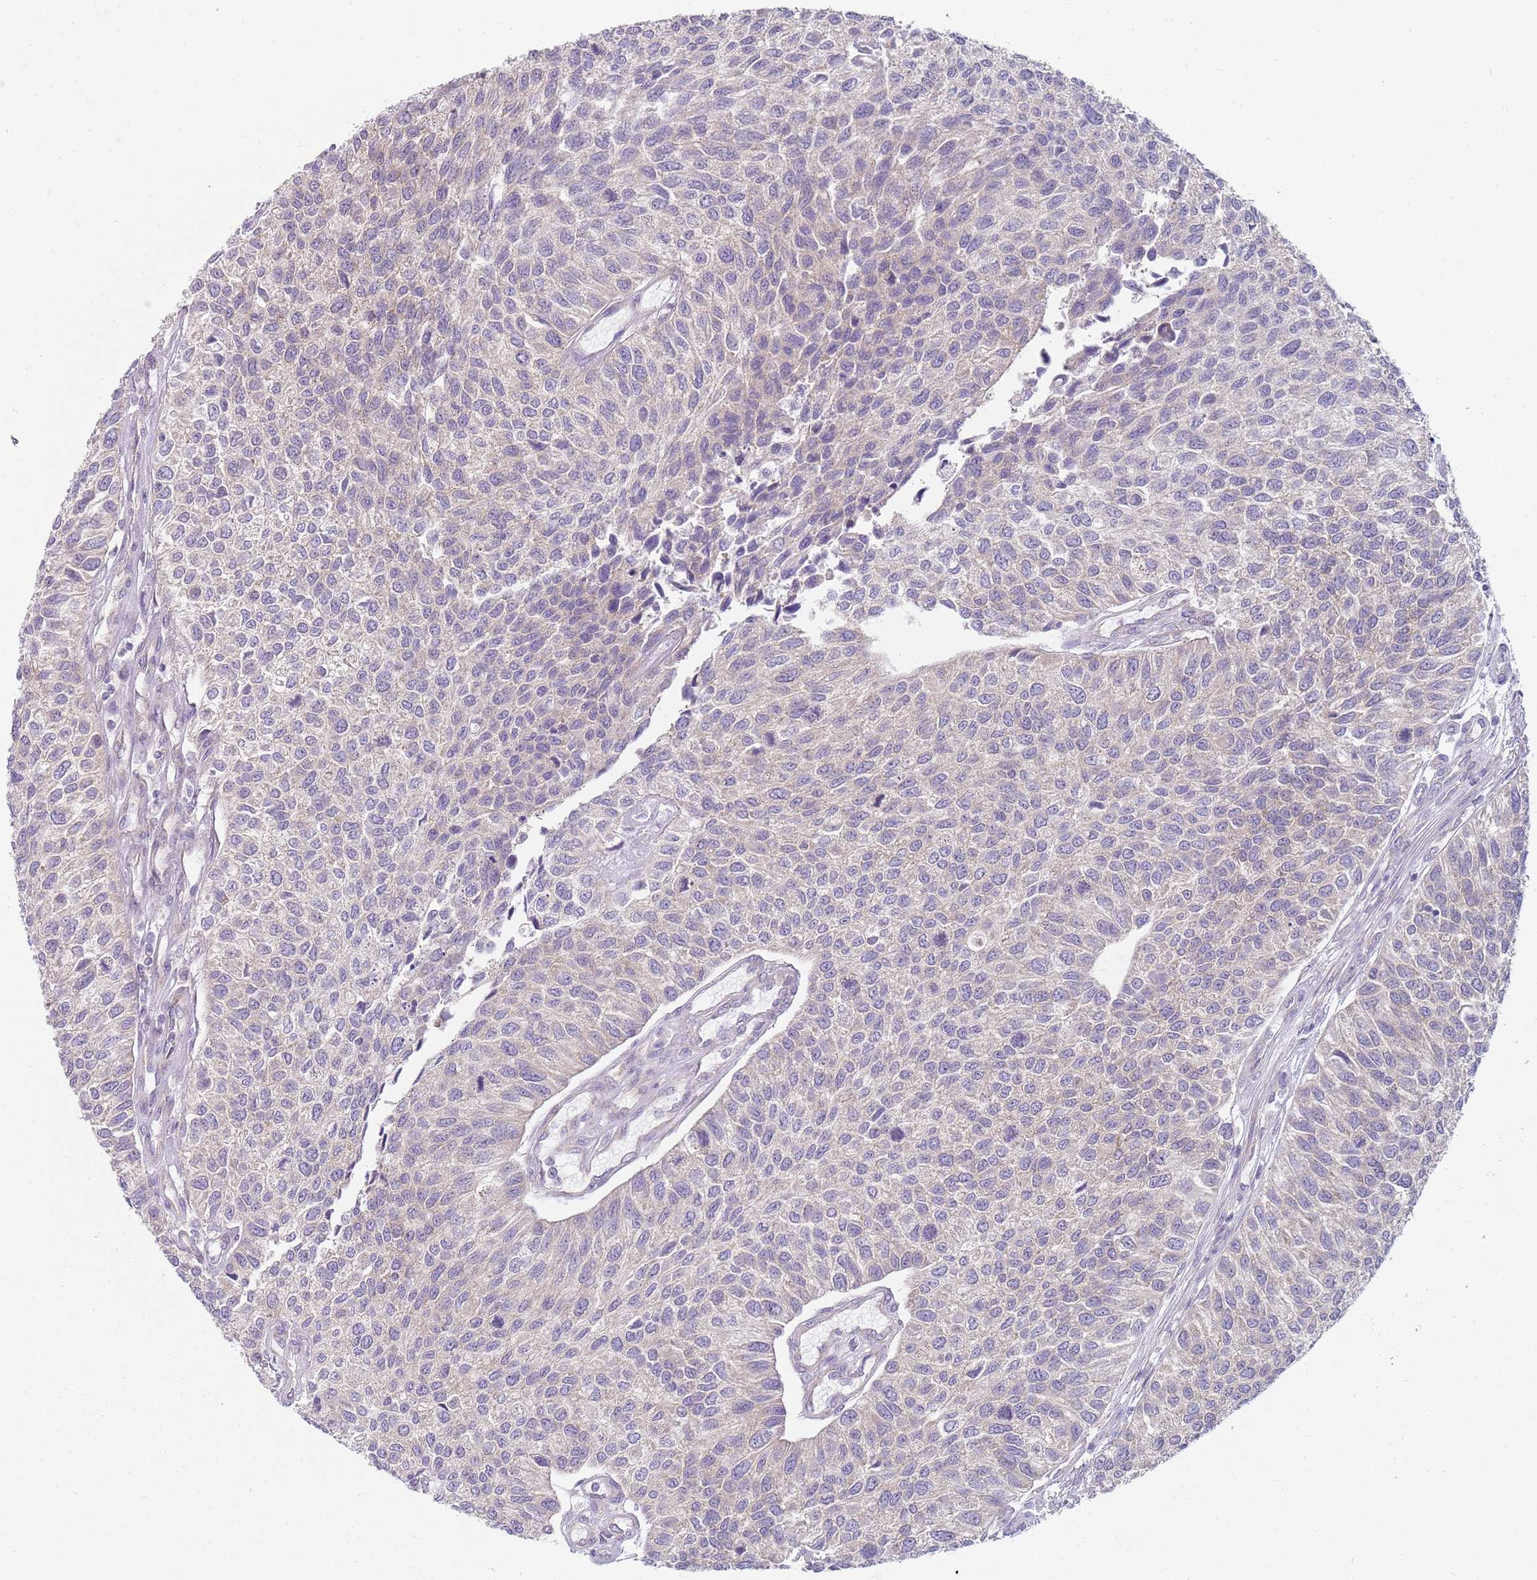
{"staining": {"intensity": "negative", "quantity": "none", "location": "none"}, "tissue": "urothelial cancer", "cell_type": "Tumor cells", "image_type": "cancer", "snomed": [{"axis": "morphology", "description": "Urothelial carcinoma, NOS"}, {"axis": "topography", "description": "Urinary bladder"}], "caption": "Urothelial cancer was stained to show a protein in brown. There is no significant expression in tumor cells. The staining is performed using DAB (3,3'-diaminobenzidine) brown chromogen with nuclei counter-stained in using hematoxylin.", "gene": "SLC26A6", "patient": {"sex": "male", "age": 55}}